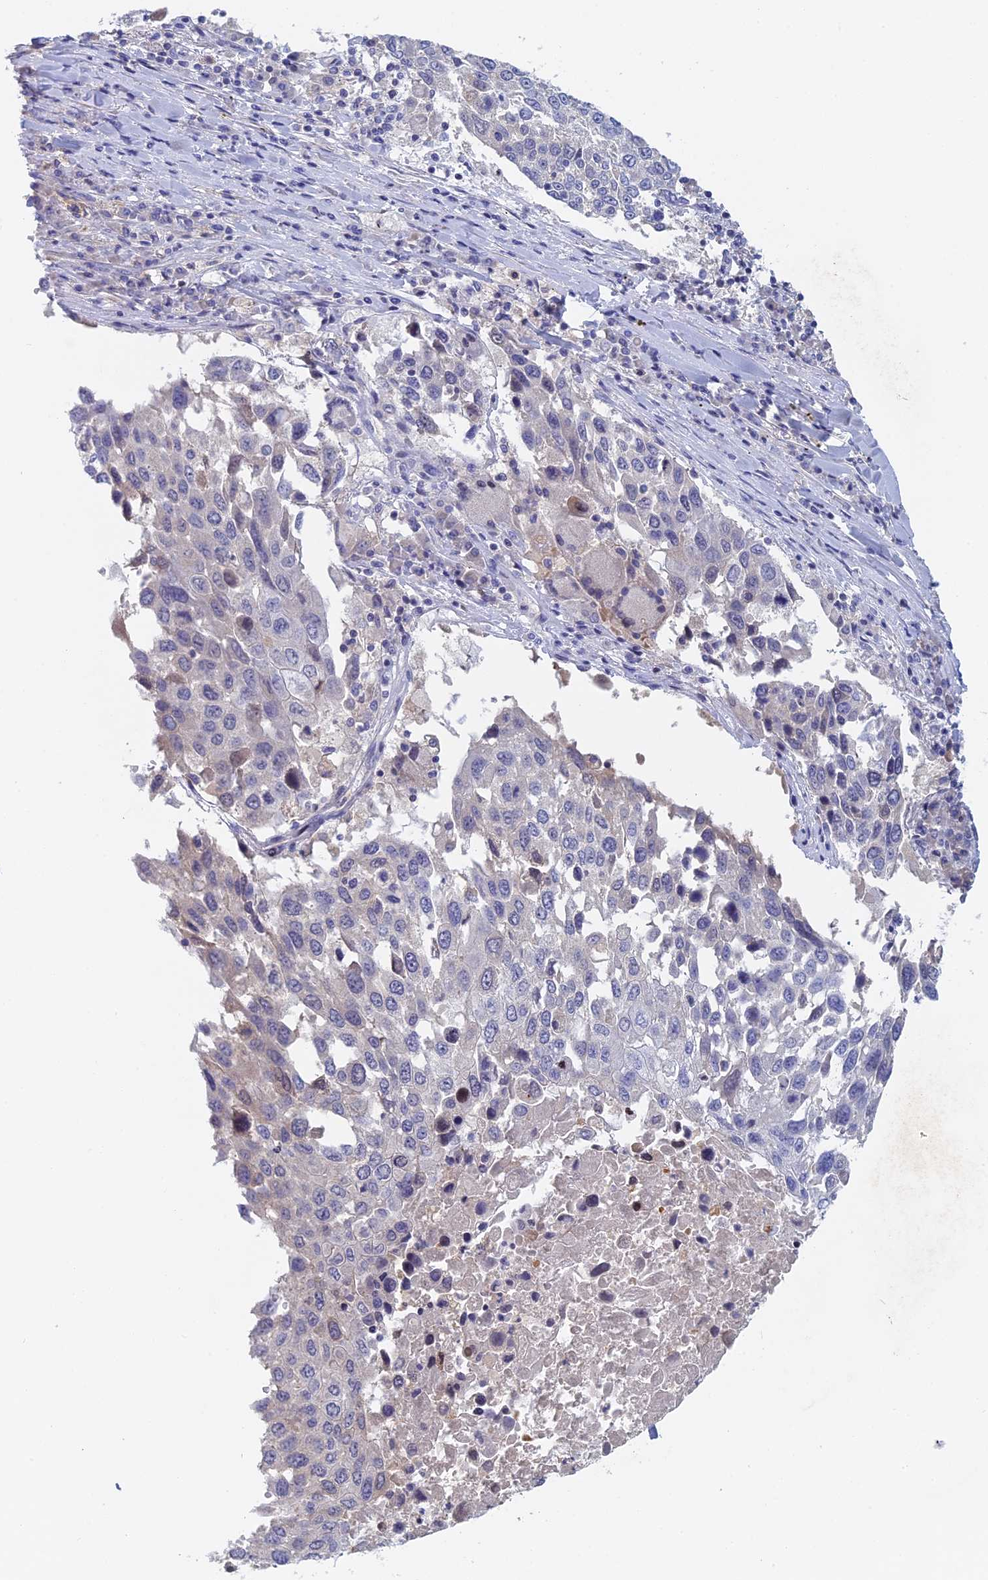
{"staining": {"intensity": "negative", "quantity": "none", "location": "none"}, "tissue": "lung cancer", "cell_type": "Tumor cells", "image_type": "cancer", "snomed": [{"axis": "morphology", "description": "Squamous cell carcinoma, NOS"}, {"axis": "topography", "description": "Lung"}], "caption": "Squamous cell carcinoma (lung) was stained to show a protein in brown. There is no significant positivity in tumor cells. The staining is performed using DAB brown chromogen with nuclei counter-stained in using hematoxylin.", "gene": "ACP7", "patient": {"sex": "male", "age": 65}}